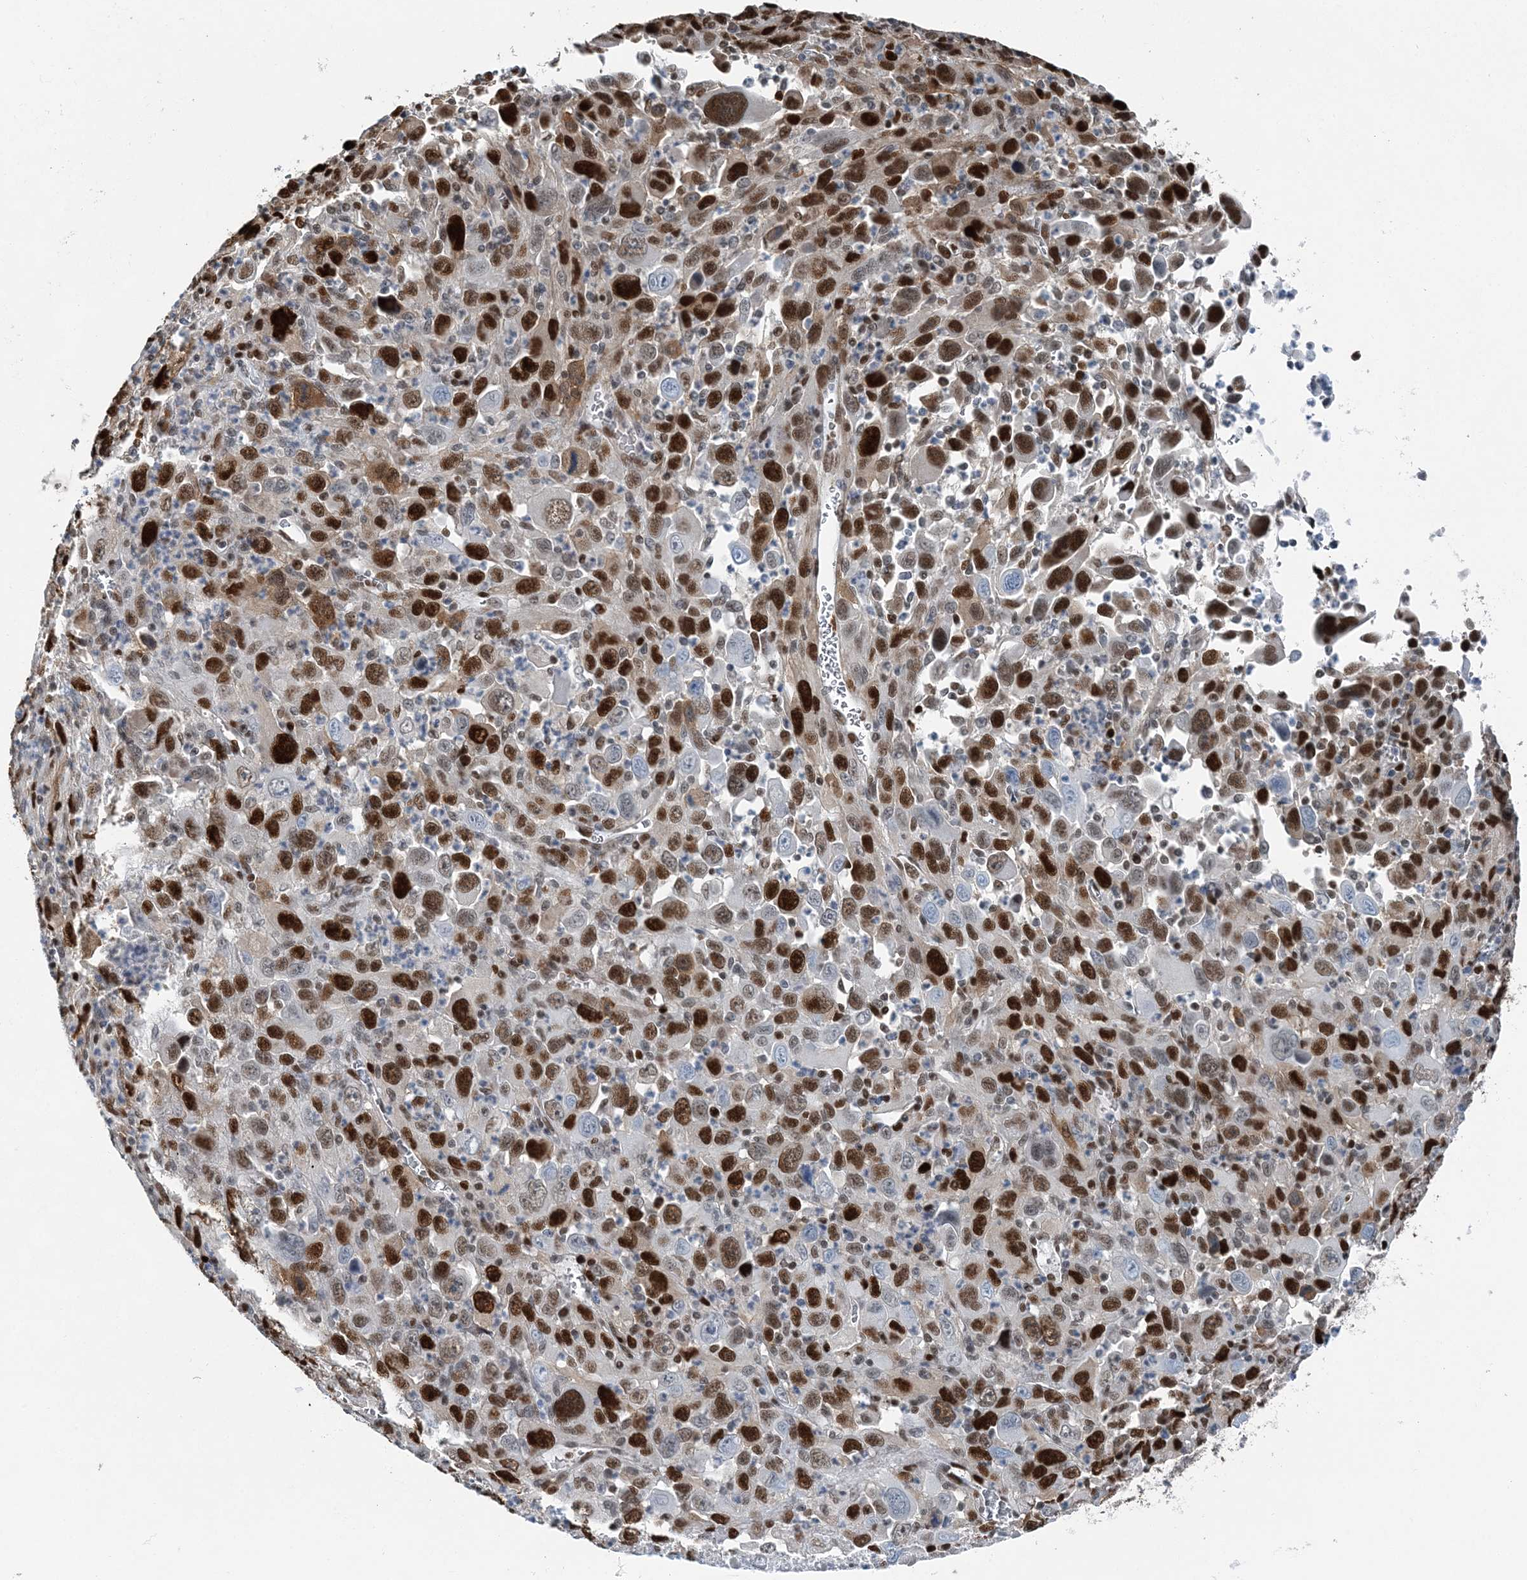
{"staining": {"intensity": "strong", "quantity": ">75%", "location": "nuclear"}, "tissue": "melanoma", "cell_type": "Tumor cells", "image_type": "cancer", "snomed": [{"axis": "morphology", "description": "Malignant melanoma, Metastatic site"}, {"axis": "topography", "description": "Skin"}], "caption": "Protein staining of malignant melanoma (metastatic site) tissue reveals strong nuclear positivity in approximately >75% of tumor cells.", "gene": "HAT1", "patient": {"sex": "female", "age": 56}}